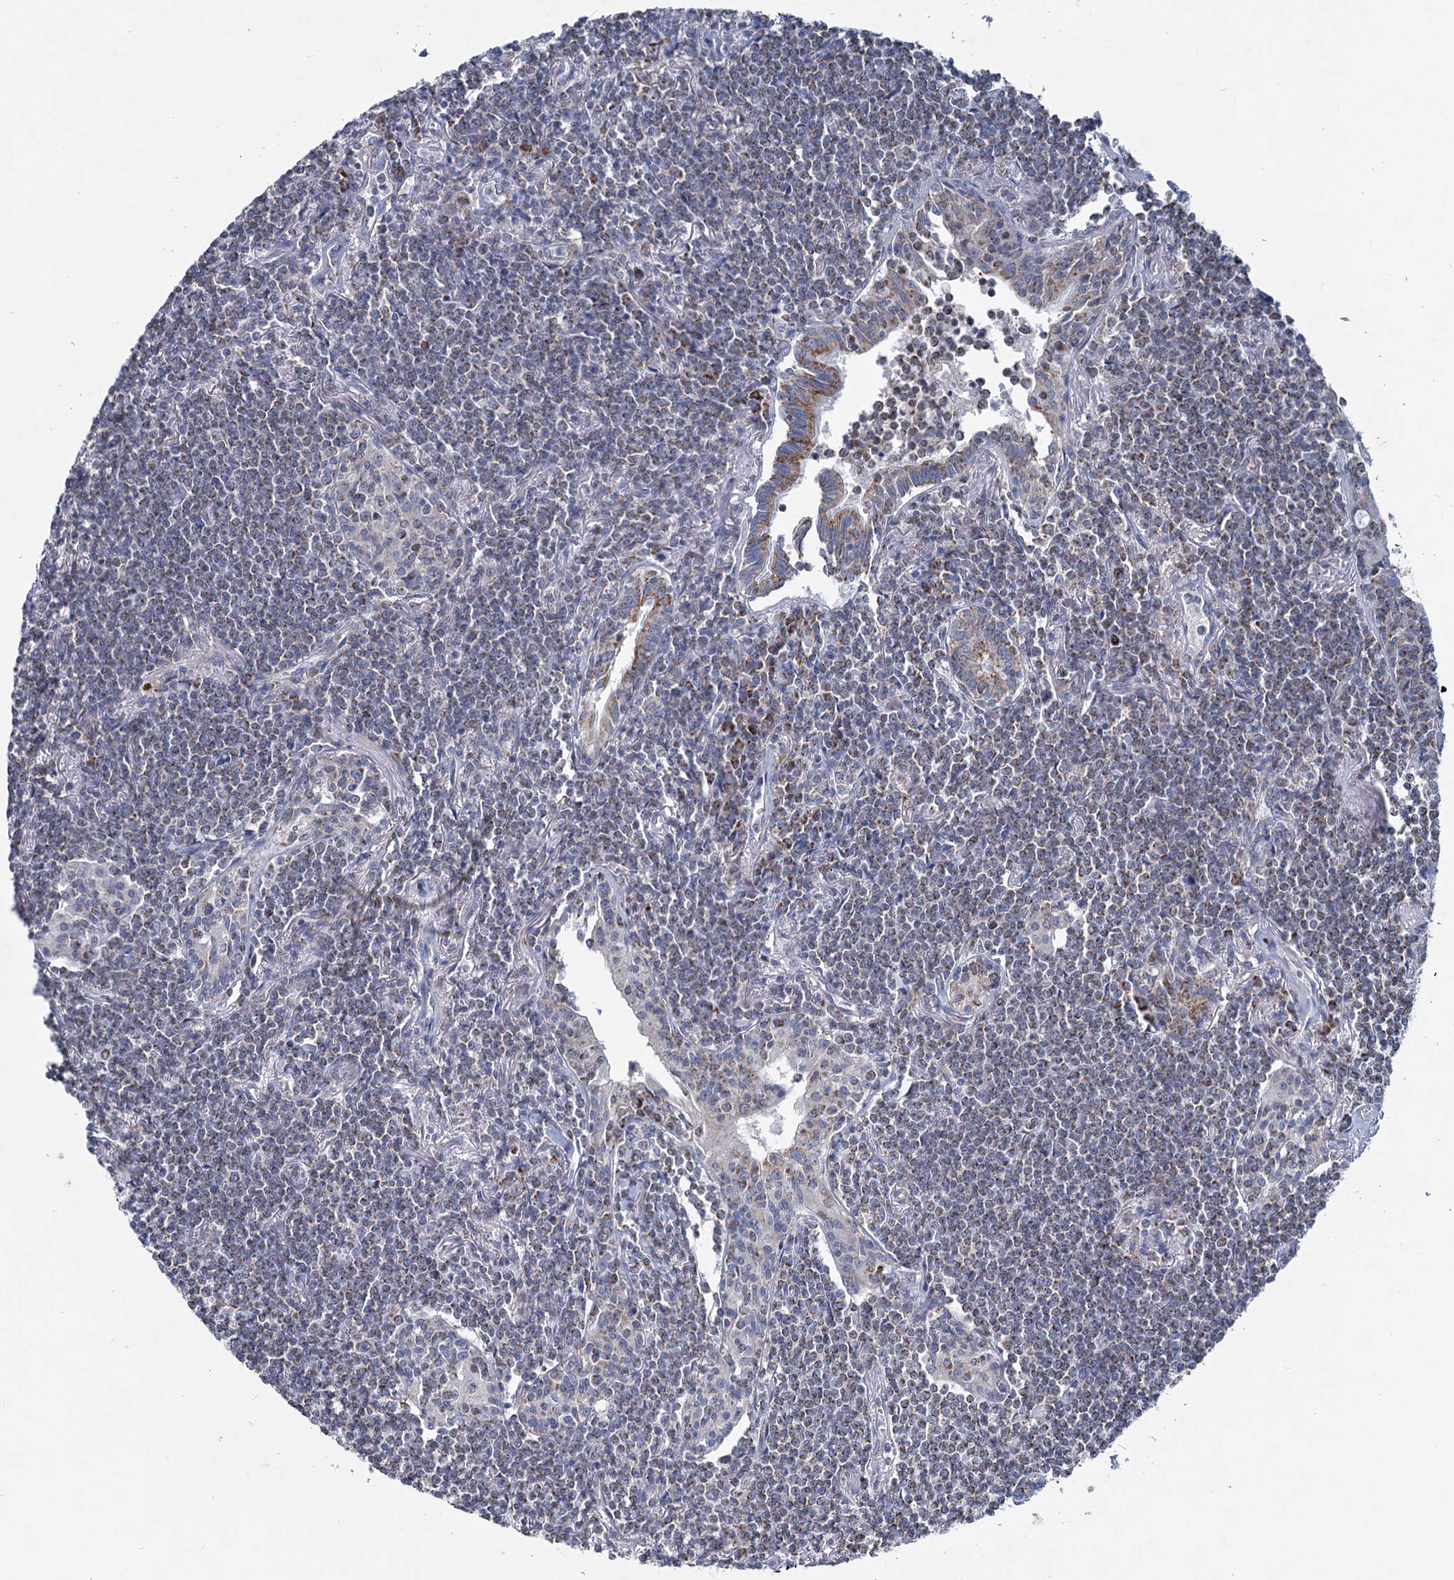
{"staining": {"intensity": "weak", "quantity": "25%-75%", "location": "cytoplasmic/membranous"}, "tissue": "lymphoma", "cell_type": "Tumor cells", "image_type": "cancer", "snomed": [{"axis": "morphology", "description": "Malignant lymphoma, non-Hodgkin's type, Low grade"}, {"axis": "topography", "description": "Lung"}], "caption": "This photomicrograph shows immunohistochemistry (IHC) staining of human low-grade malignant lymphoma, non-Hodgkin's type, with low weak cytoplasmic/membranous expression in about 25%-75% of tumor cells.", "gene": "NDUFC2", "patient": {"sex": "female", "age": 71}}